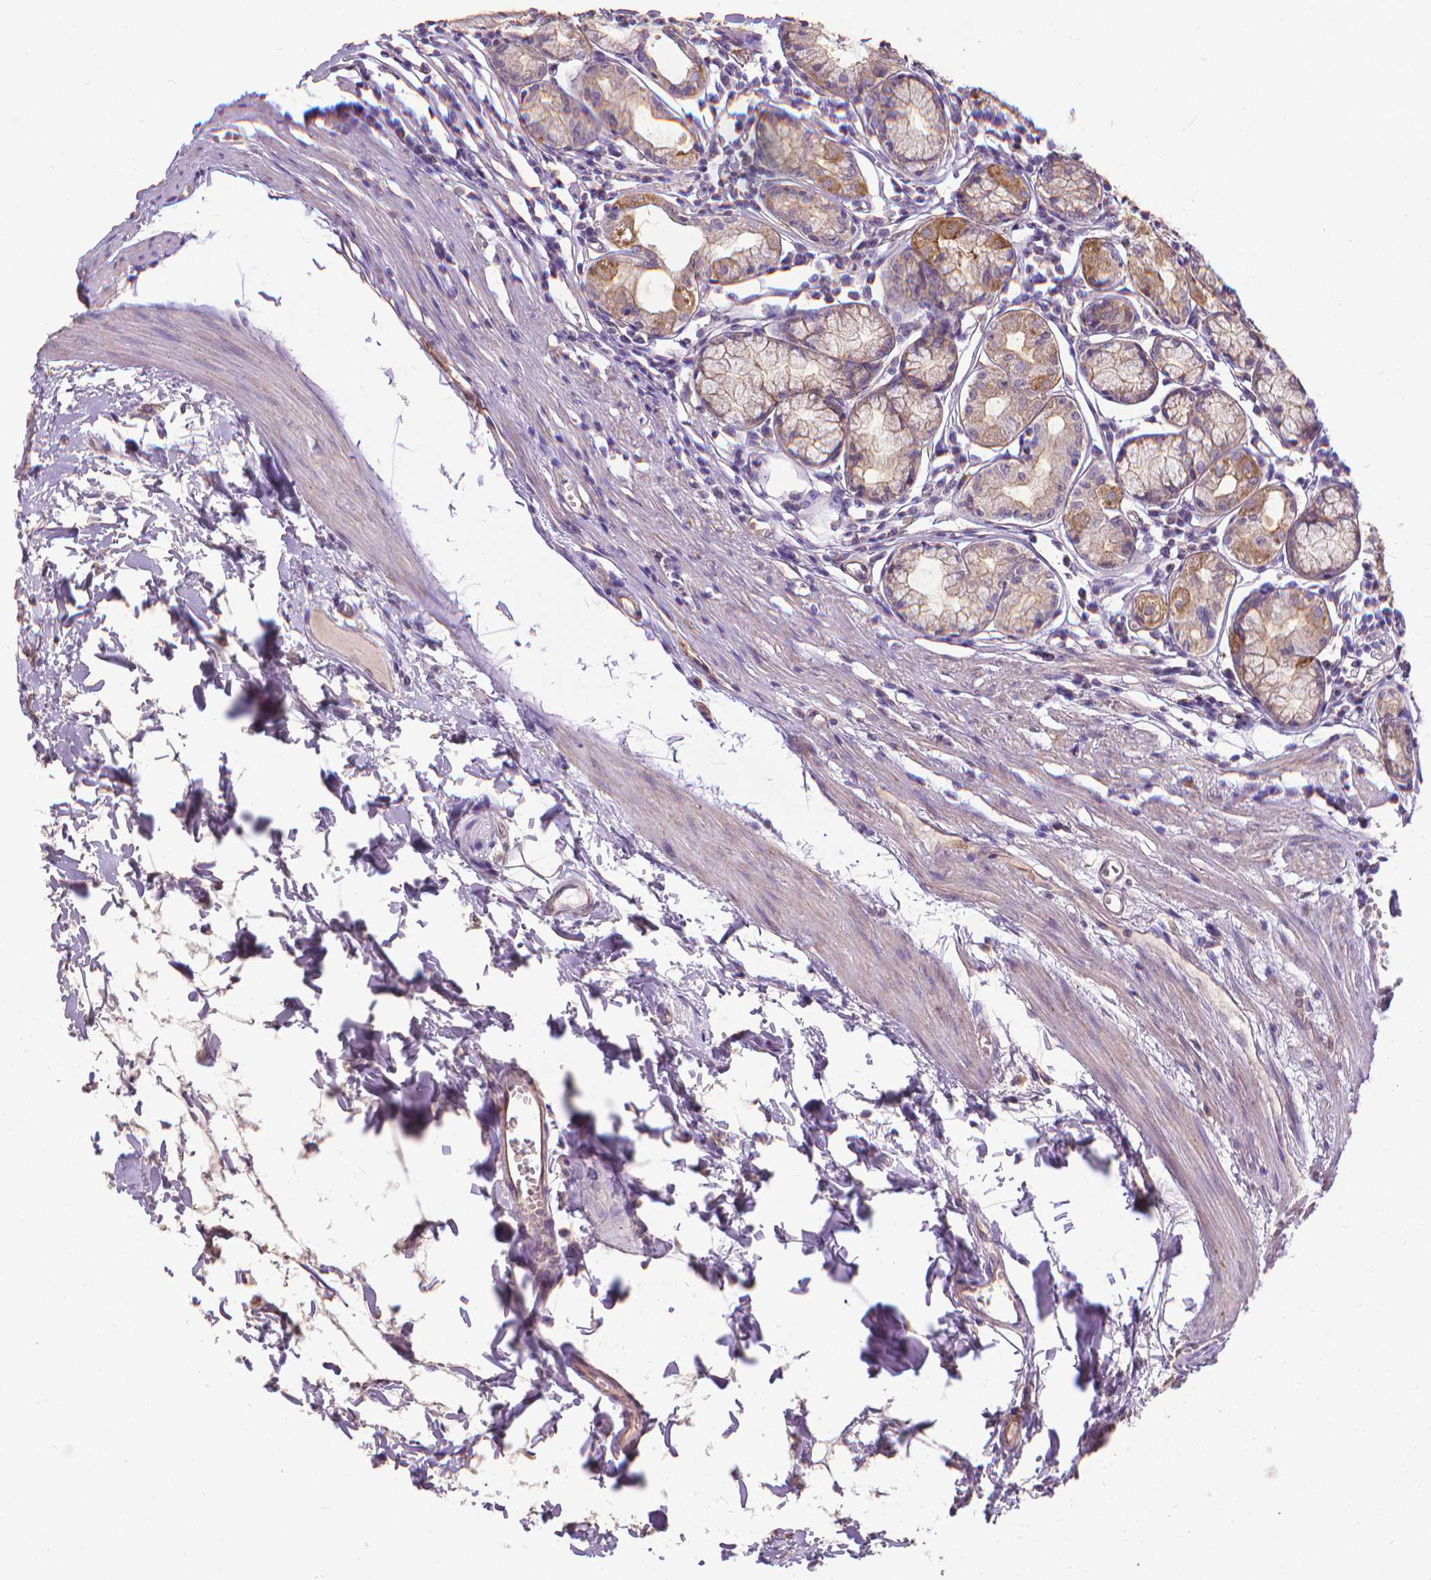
{"staining": {"intensity": "moderate", "quantity": ">75%", "location": "cytoplasmic/membranous"}, "tissue": "stomach", "cell_type": "Glandular cells", "image_type": "normal", "snomed": [{"axis": "morphology", "description": "Normal tissue, NOS"}, {"axis": "topography", "description": "Stomach"}], "caption": "Protein staining exhibits moderate cytoplasmic/membranous staining in about >75% of glandular cells in normal stomach.", "gene": "CFAP299", "patient": {"sex": "male", "age": 55}}